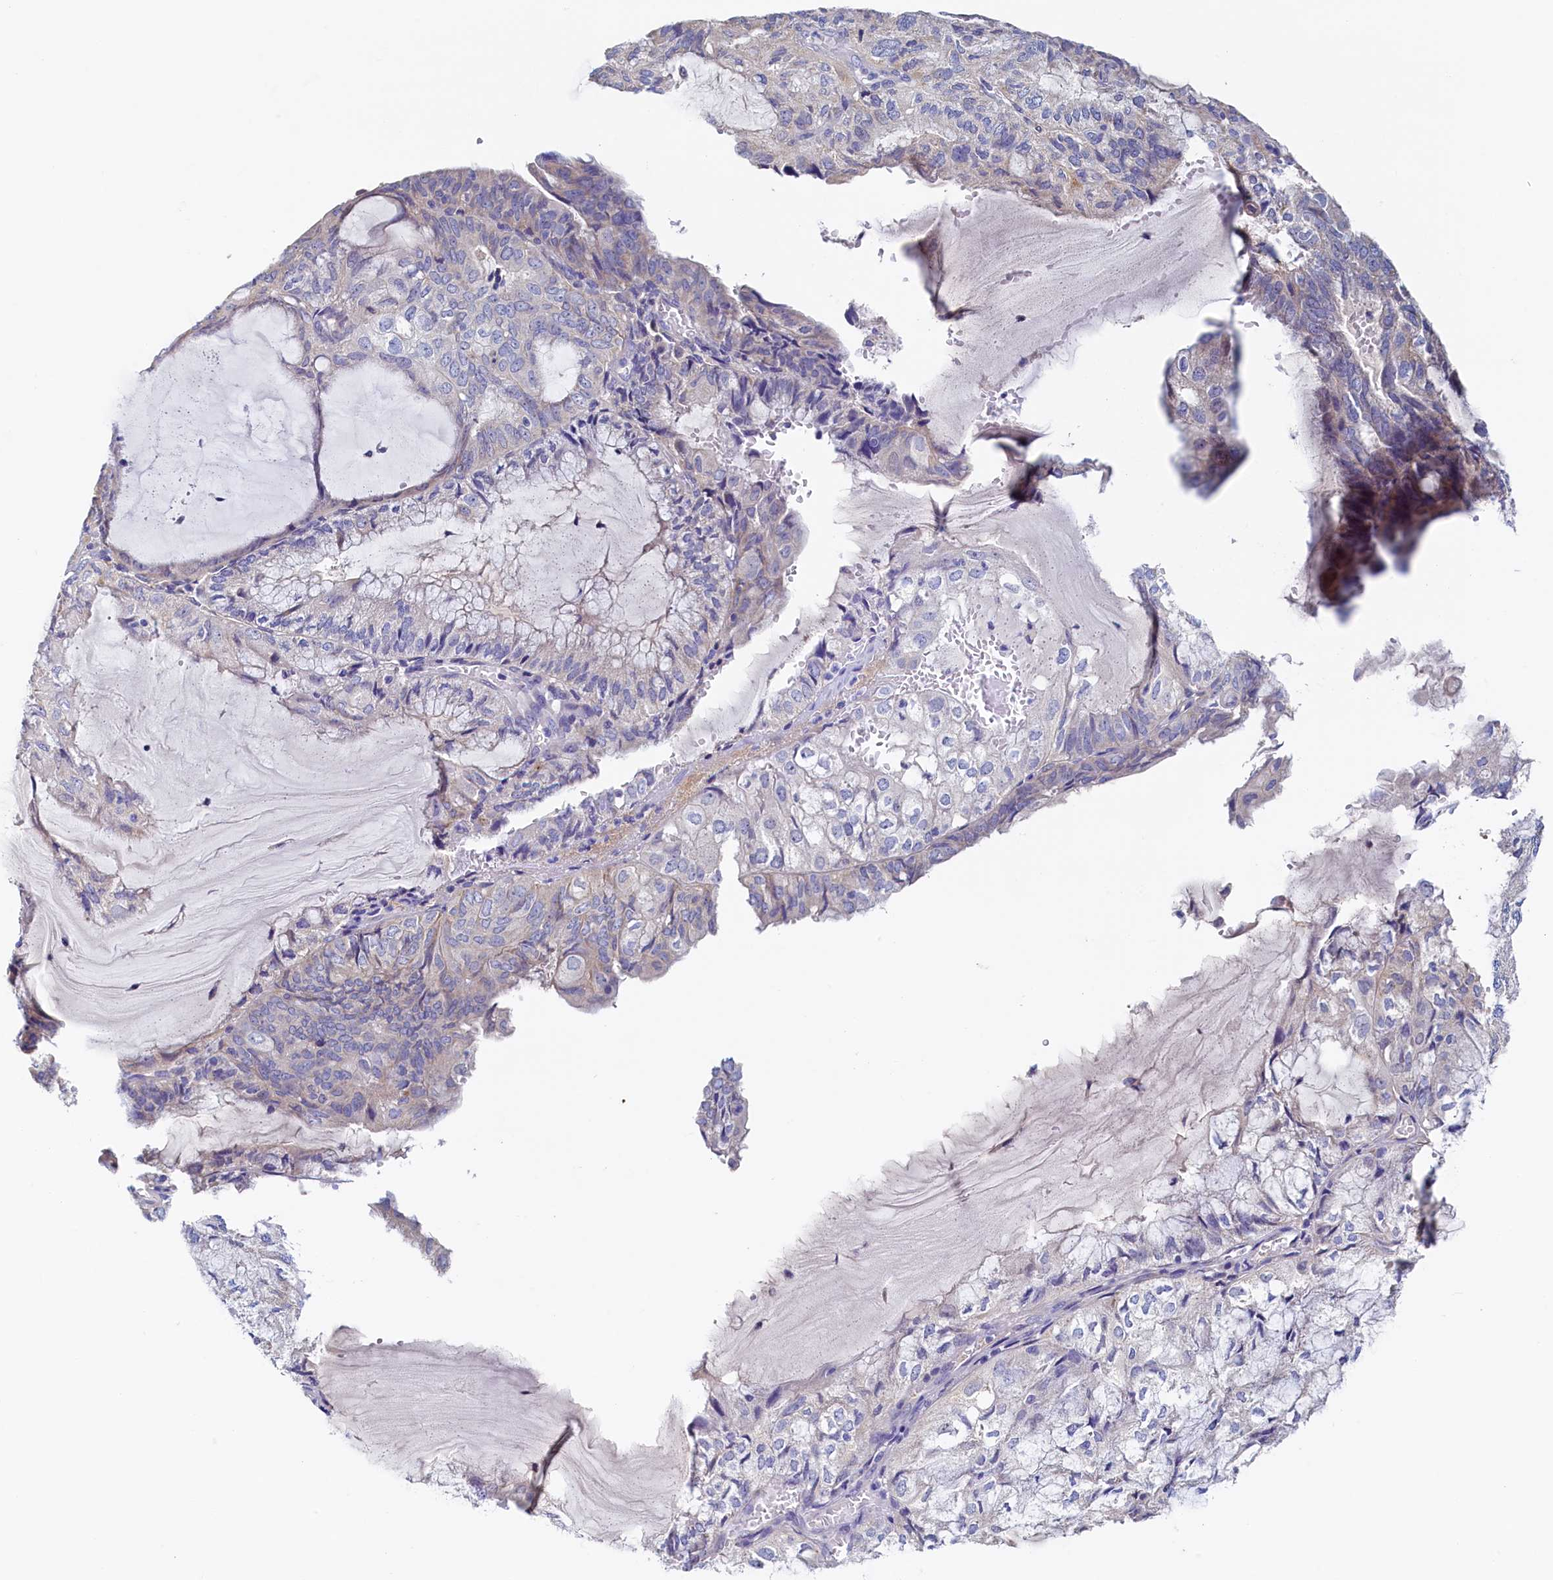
{"staining": {"intensity": "weak", "quantity": "<25%", "location": "cytoplasmic/membranous"}, "tissue": "endometrial cancer", "cell_type": "Tumor cells", "image_type": "cancer", "snomed": [{"axis": "morphology", "description": "Adenocarcinoma, NOS"}, {"axis": "topography", "description": "Endometrium"}], "caption": "Immunohistochemical staining of human endometrial cancer (adenocarcinoma) displays no significant positivity in tumor cells.", "gene": "DTD1", "patient": {"sex": "female", "age": 81}}